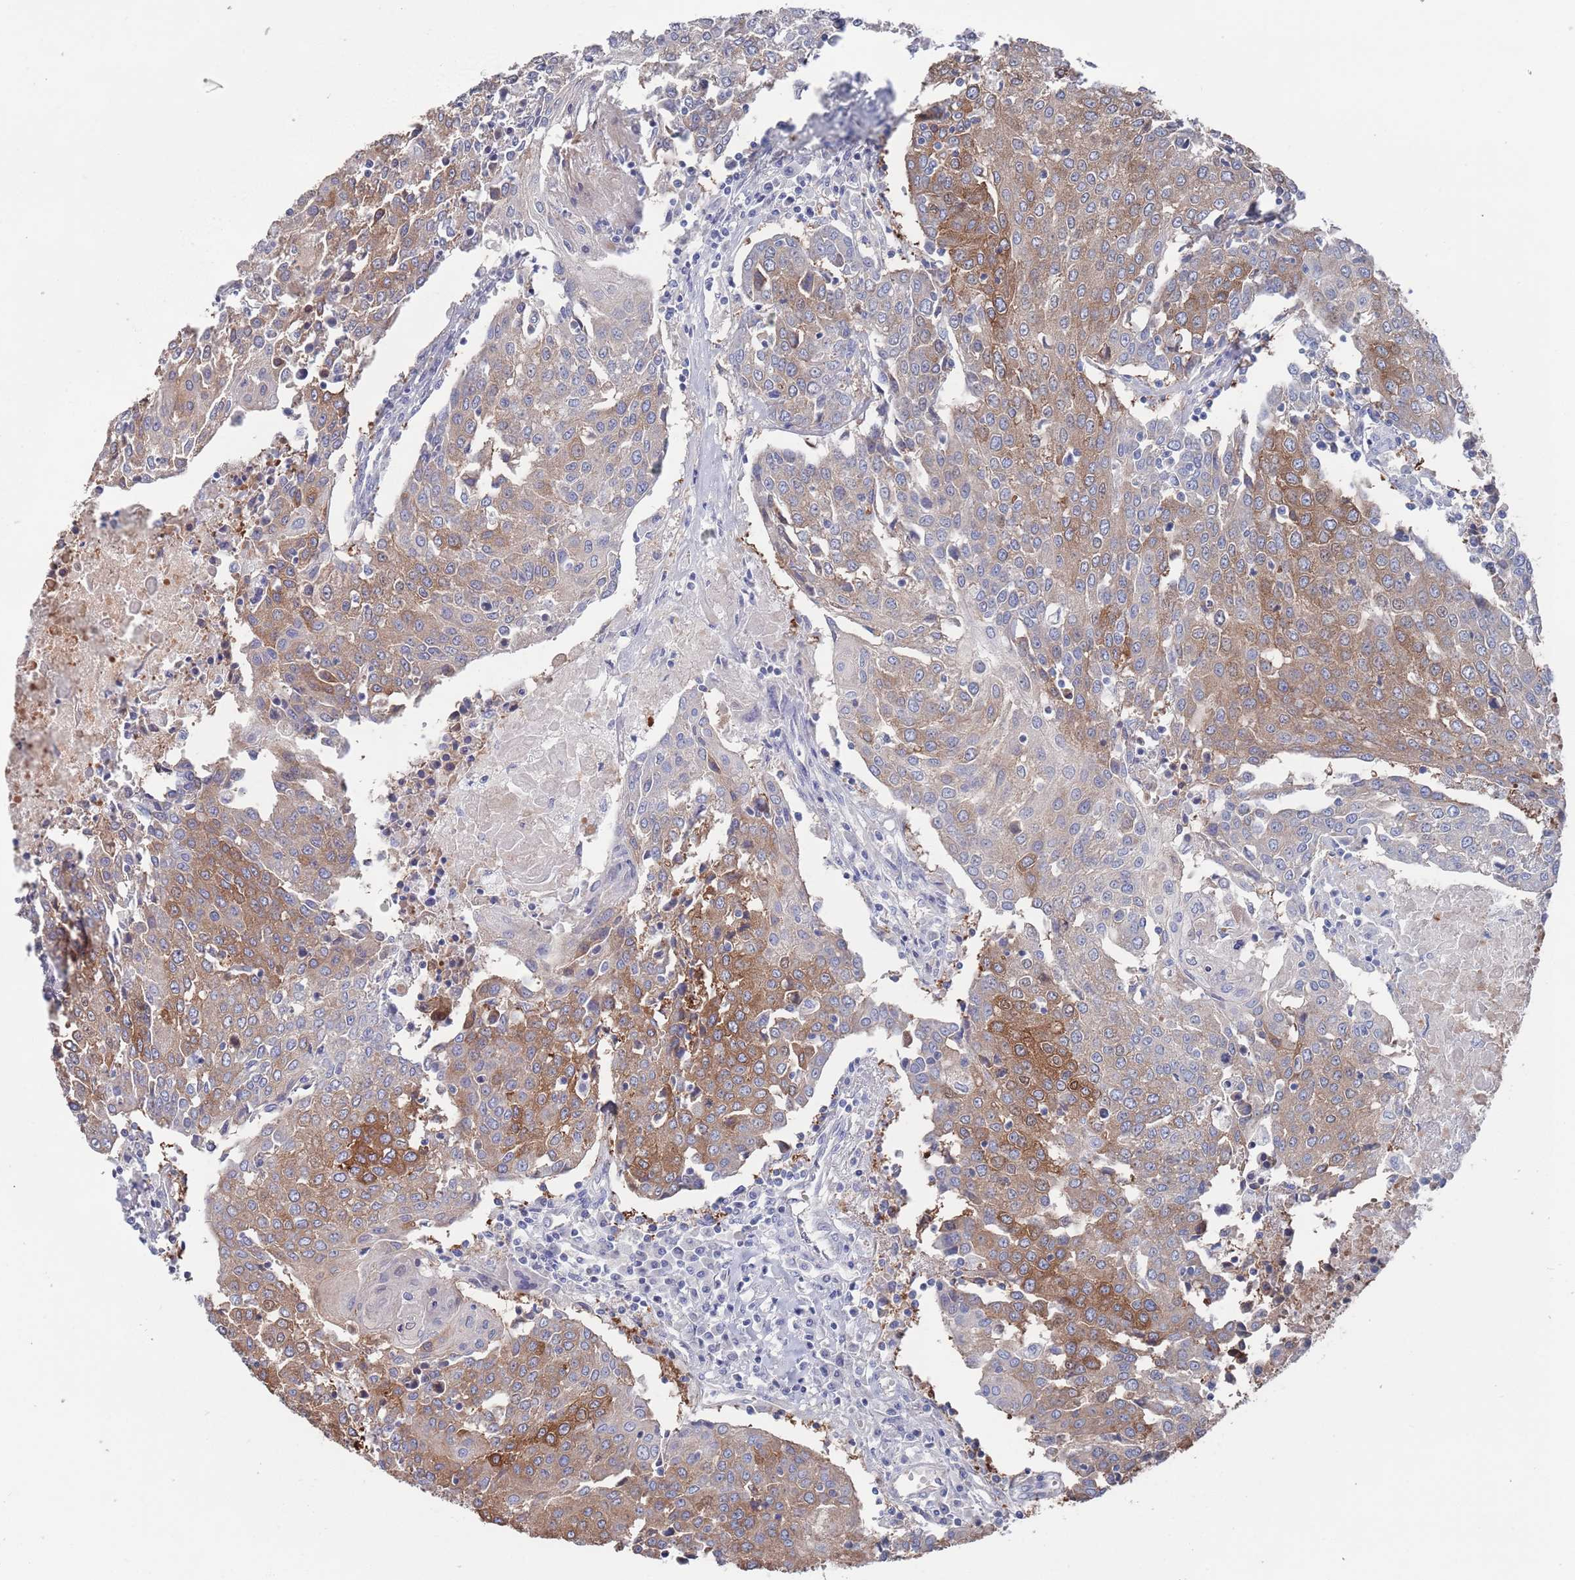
{"staining": {"intensity": "moderate", "quantity": ">75%", "location": "cytoplasmic/membranous"}, "tissue": "urothelial cancer", "cell_type": "Tumor cells", "image_type": "cancer", "snomed": [{"axis": "morphology", "description": "Urothelial carcinoma, High grade"}, {"axis": "topography", "description": "Urinary bladder"}], "caption": "This photomicrograph reveals immunohistochemistry staining of urothelial carcinoma (high-grade), with medium moderate cytoplasmic/membranous expression in approximately >75% of tumor cells.", "gene": "TMCO3", "patient": {"sex": "female", "age": 85}}